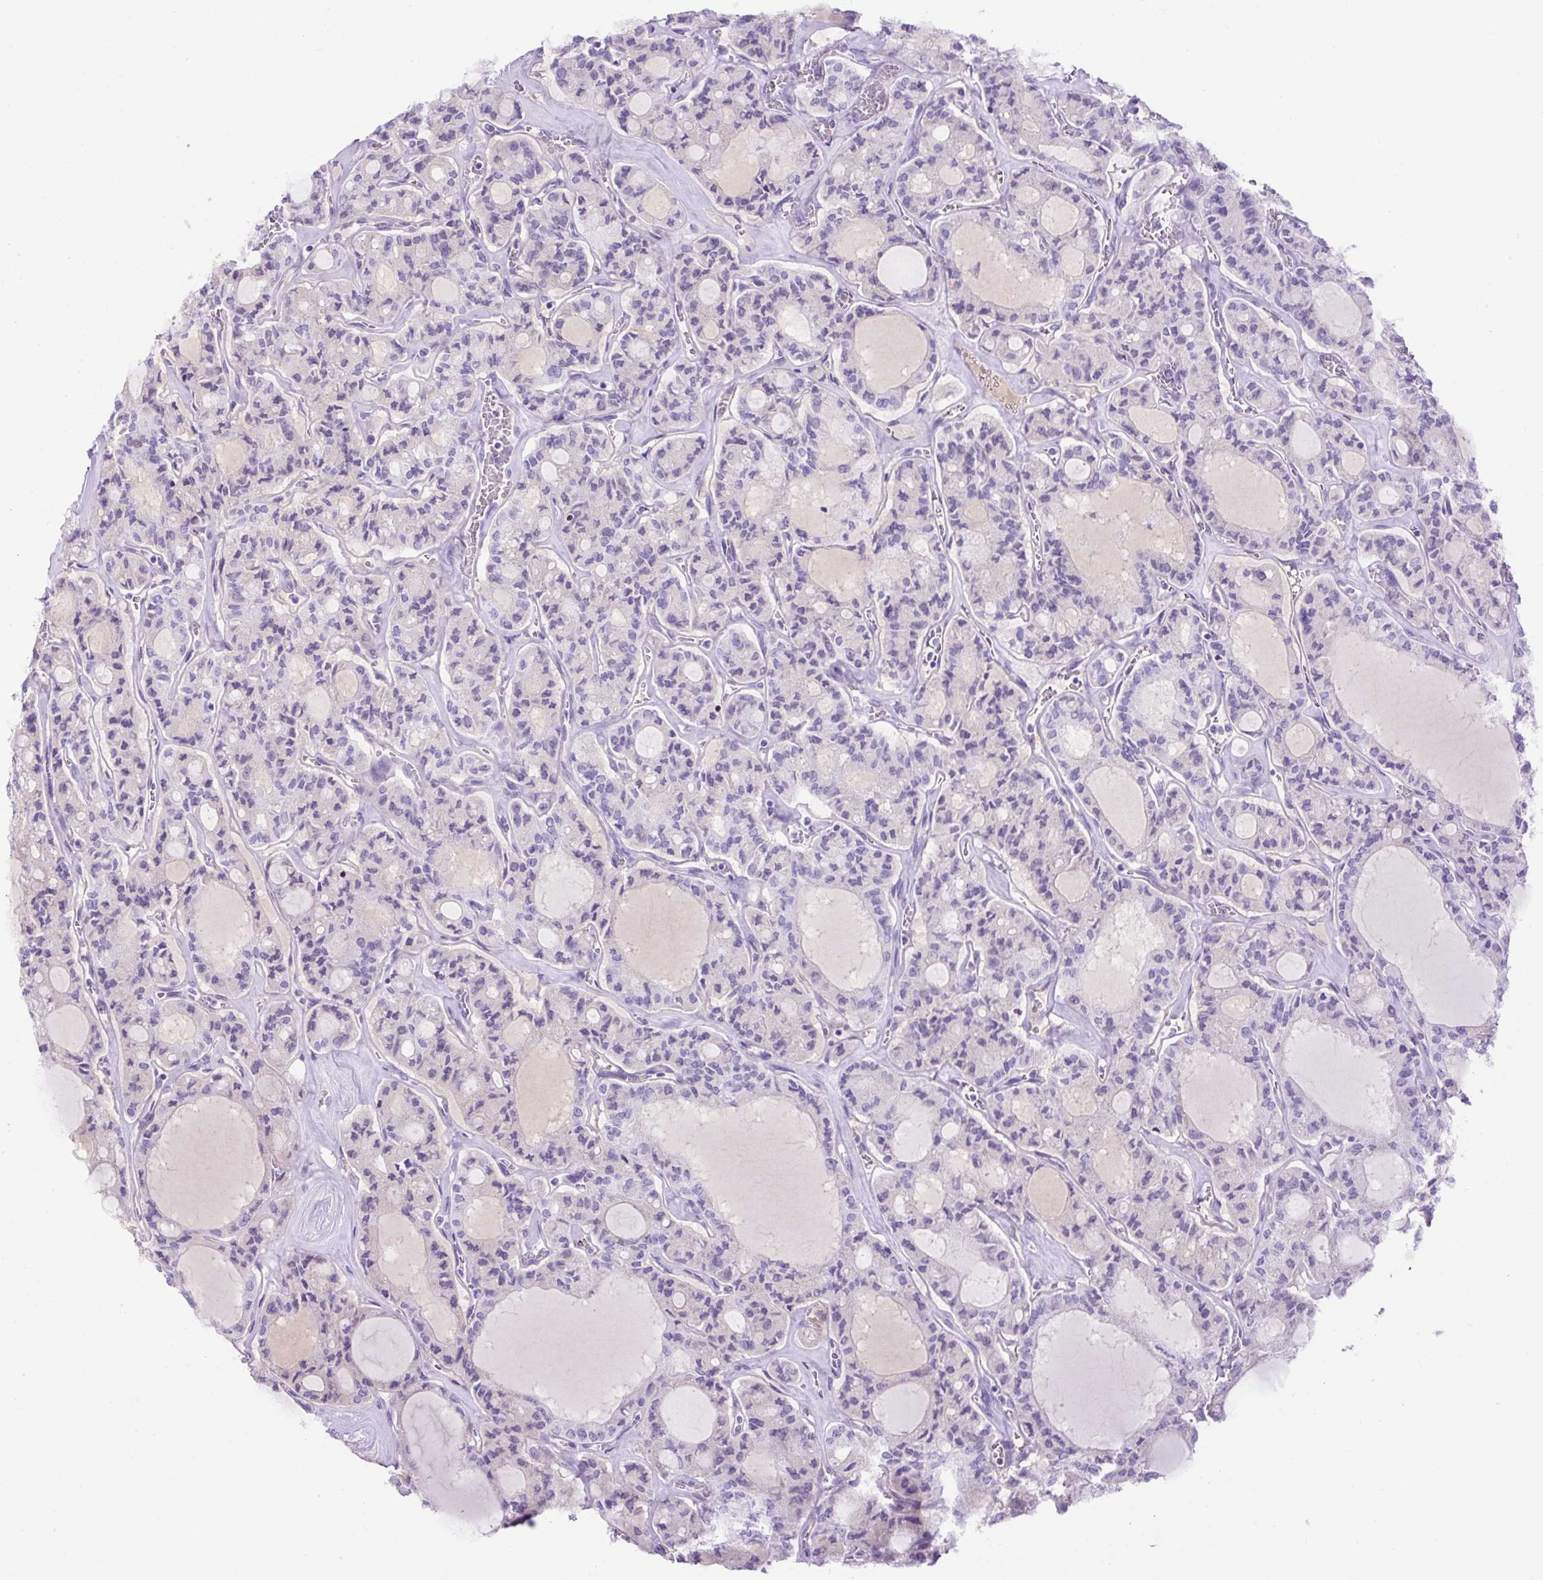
{"staining": {"intensity": "negative", "quantity": "none", "location": "none"}, "tissue": "thyroid cancer", "cell_type": "Tumor cells", "image_type": "cancer", "snomed": [{"axis": "morphology", "description": "Papillary adenocarcinoma, NOS"}, {"axis": "topography", "description": "Thyroid gland"}], "caption": "There is no significant expression in tumor cells of thyroid cancer (papillary adenocarcinoma).", "gene": "SPTBN5", "patient": {"sex": "male", "age": 87}}